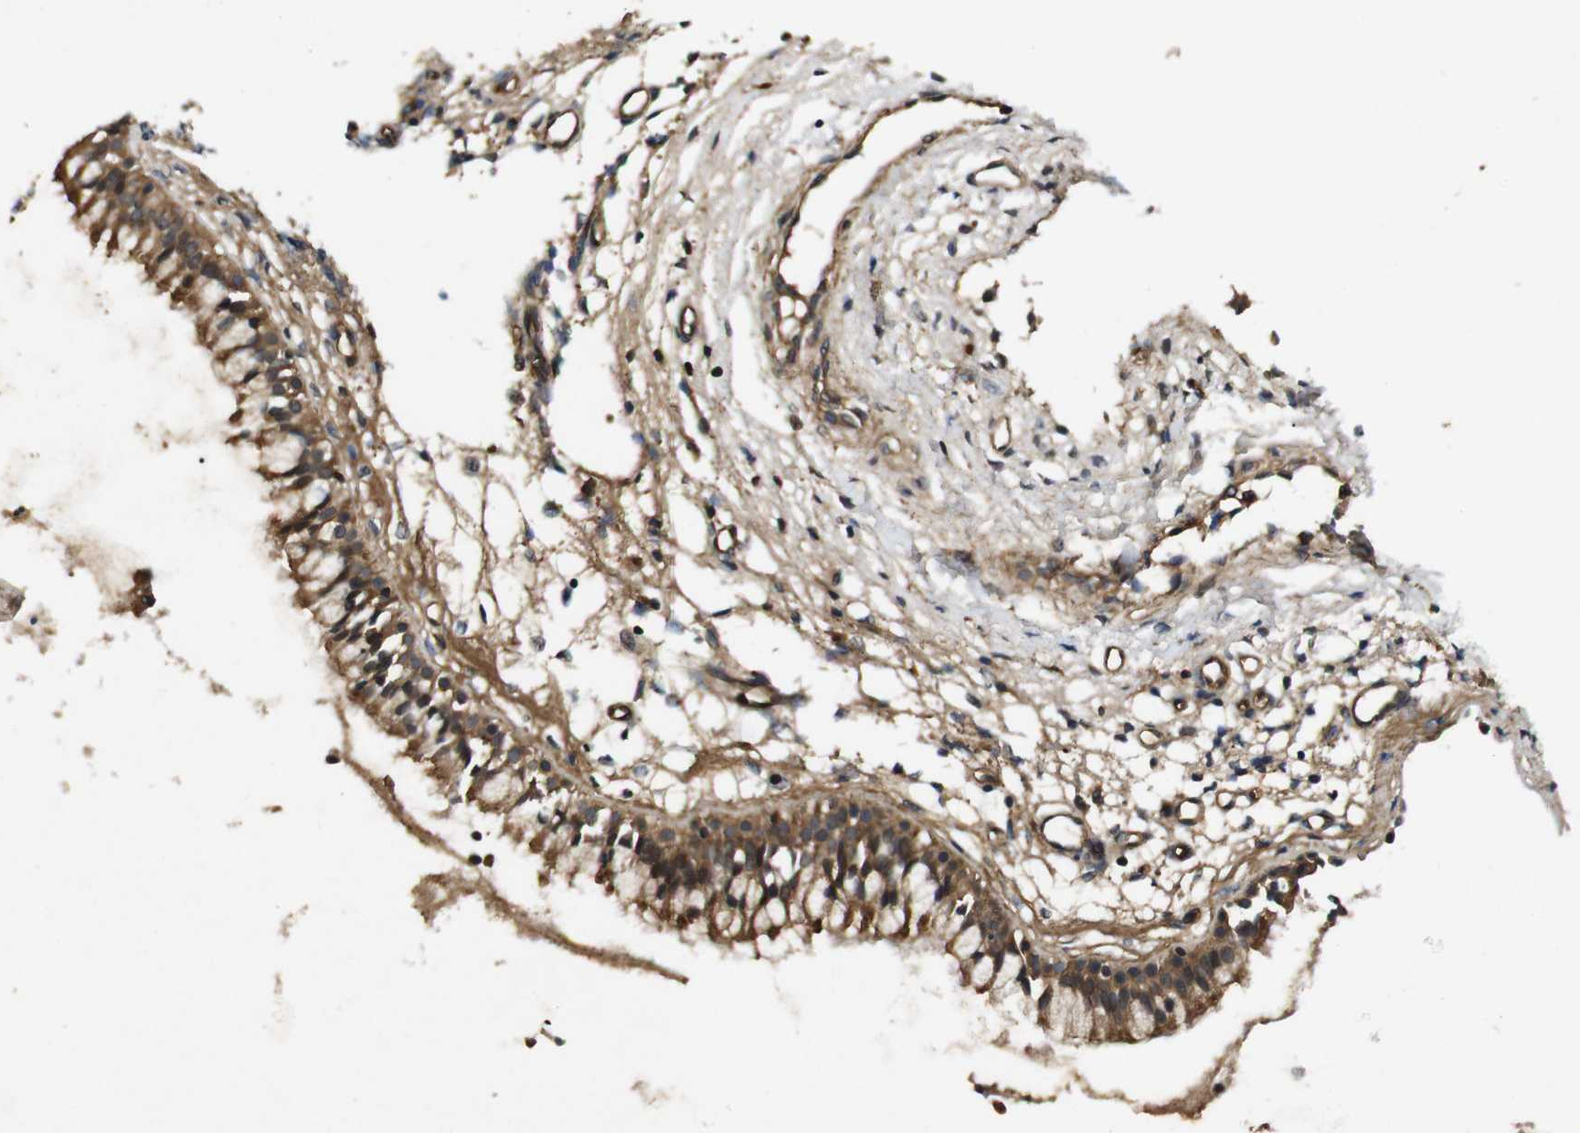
{"staining": {"intensity": "moderate", "quantity": ">75%", "location": "cytoplasmic/membranous"}, "tissue": "nasopharynx", "cell_type": "Respiratory epithelial cells", "image_type": "normal", "snomed": [{"axis": "morphology", "description": "Normal tissue, NOS"}, {"axis": "topography", "description": "Nasopharynx"}], "caption": "Immunohistochemistry staining of benign nasopharynx, which shows medium levels of moderate cytoplasmic/membranous positivity in approximately >75% of respiratory epithelial cells indicating moderate cytoplasmic/membranous protein staining. The staining was performed using DAB (3,3'-diaminobenzidine) (brown) for protein detection and nuclei were counterstained in hematoxylin (blue).", "gene": "RIPK1", "patient": {"sex": "male", "age": 21}}